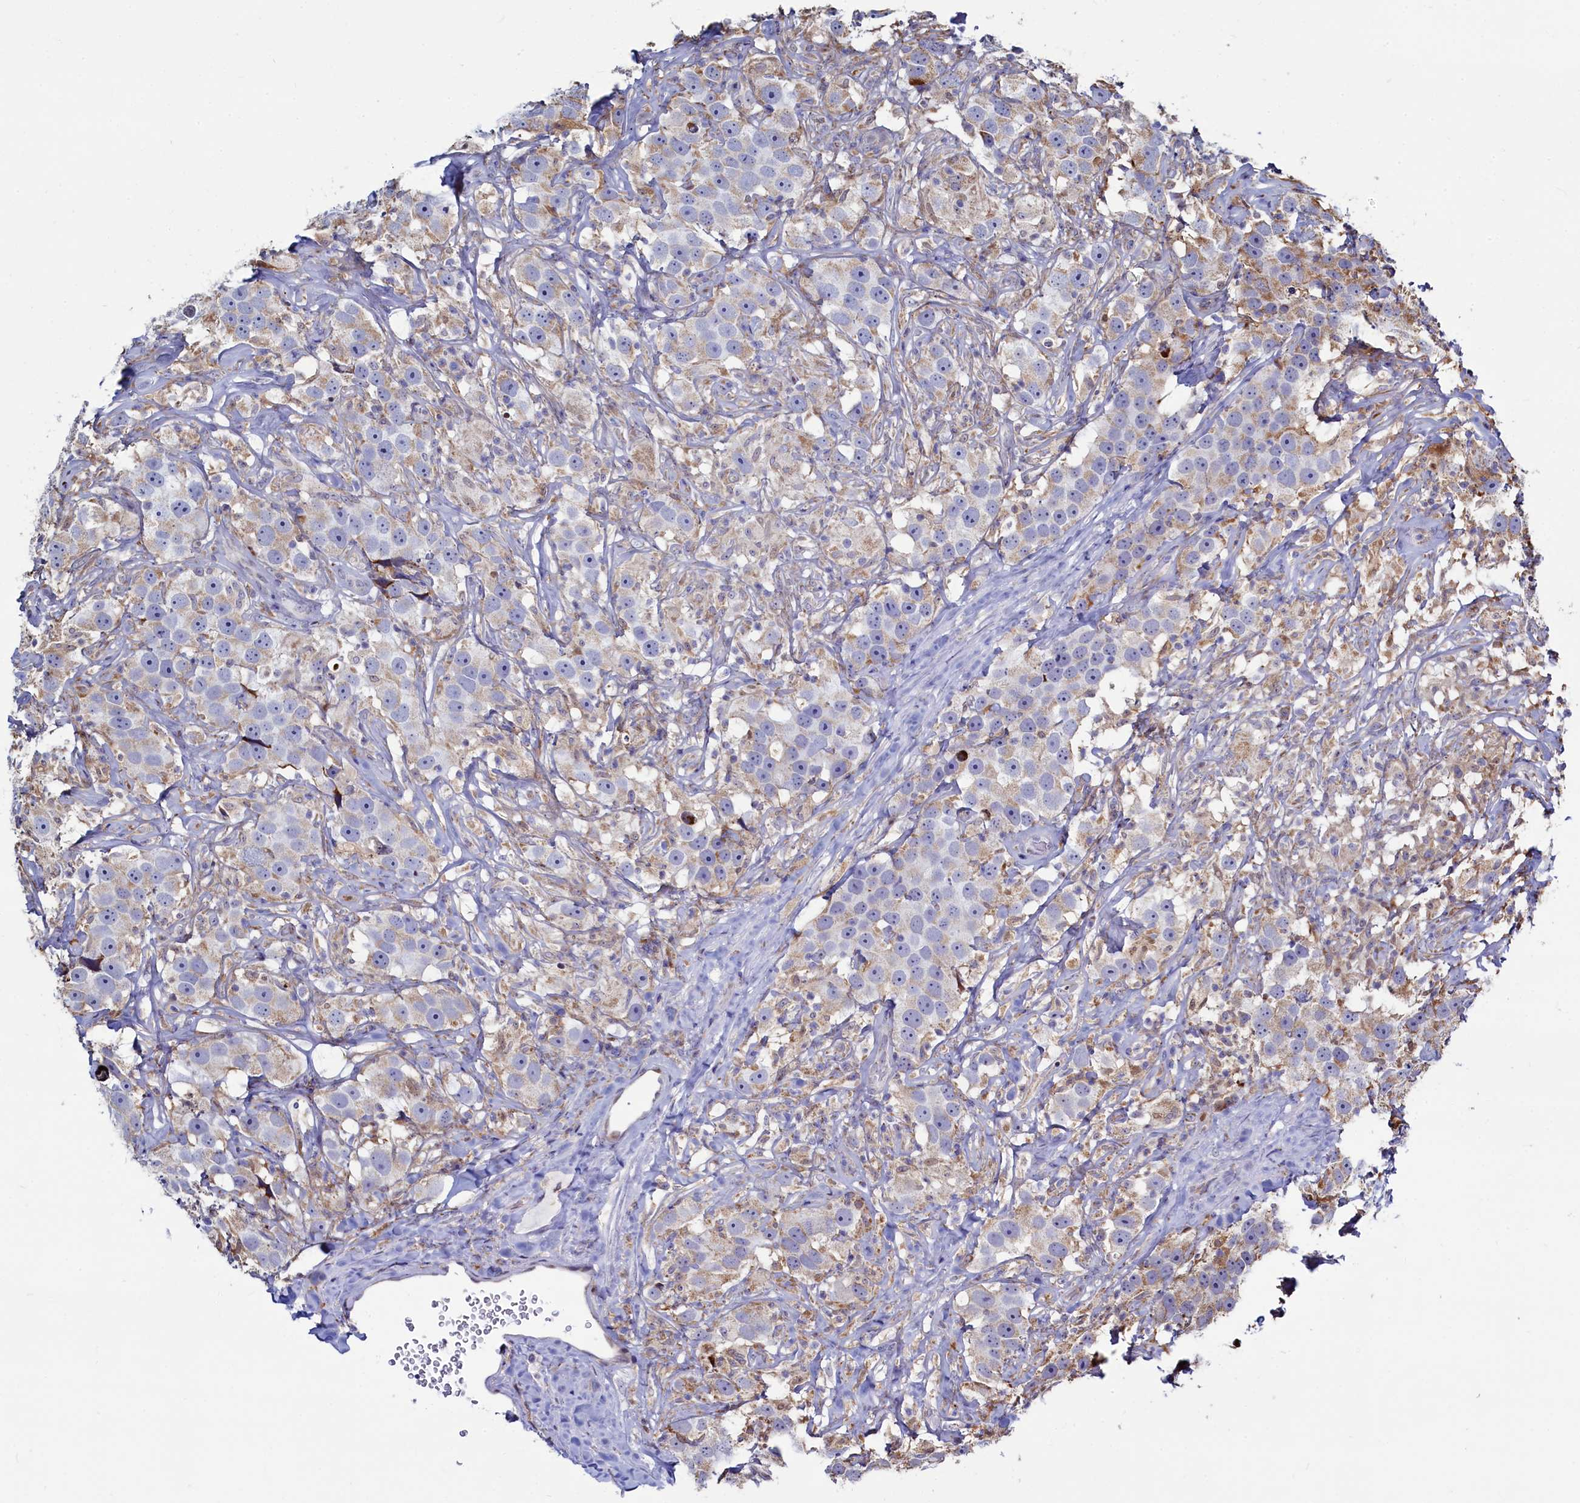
{"staining": {"intensity": "weak", "quantity": "25%-75%", "location": "cytoplasmic/membranous"}, "tissue": "testis cancer", "cell_type": "Tumor cells", "image_type": "cancer", "snomed": [{"axis": "morphology", "description": "Seminoma, NOS"}, {"axis": "topography", "description": "Testis"}], "caption": "Immunohistochemical staining of human testis cancer (seminoma) reveals weak cytoplasmic/membranous protein staining in about 25%-75% of tumor cells.", "gene": "HDGFL3", "patient": {"sex": "male", "age": 49}}